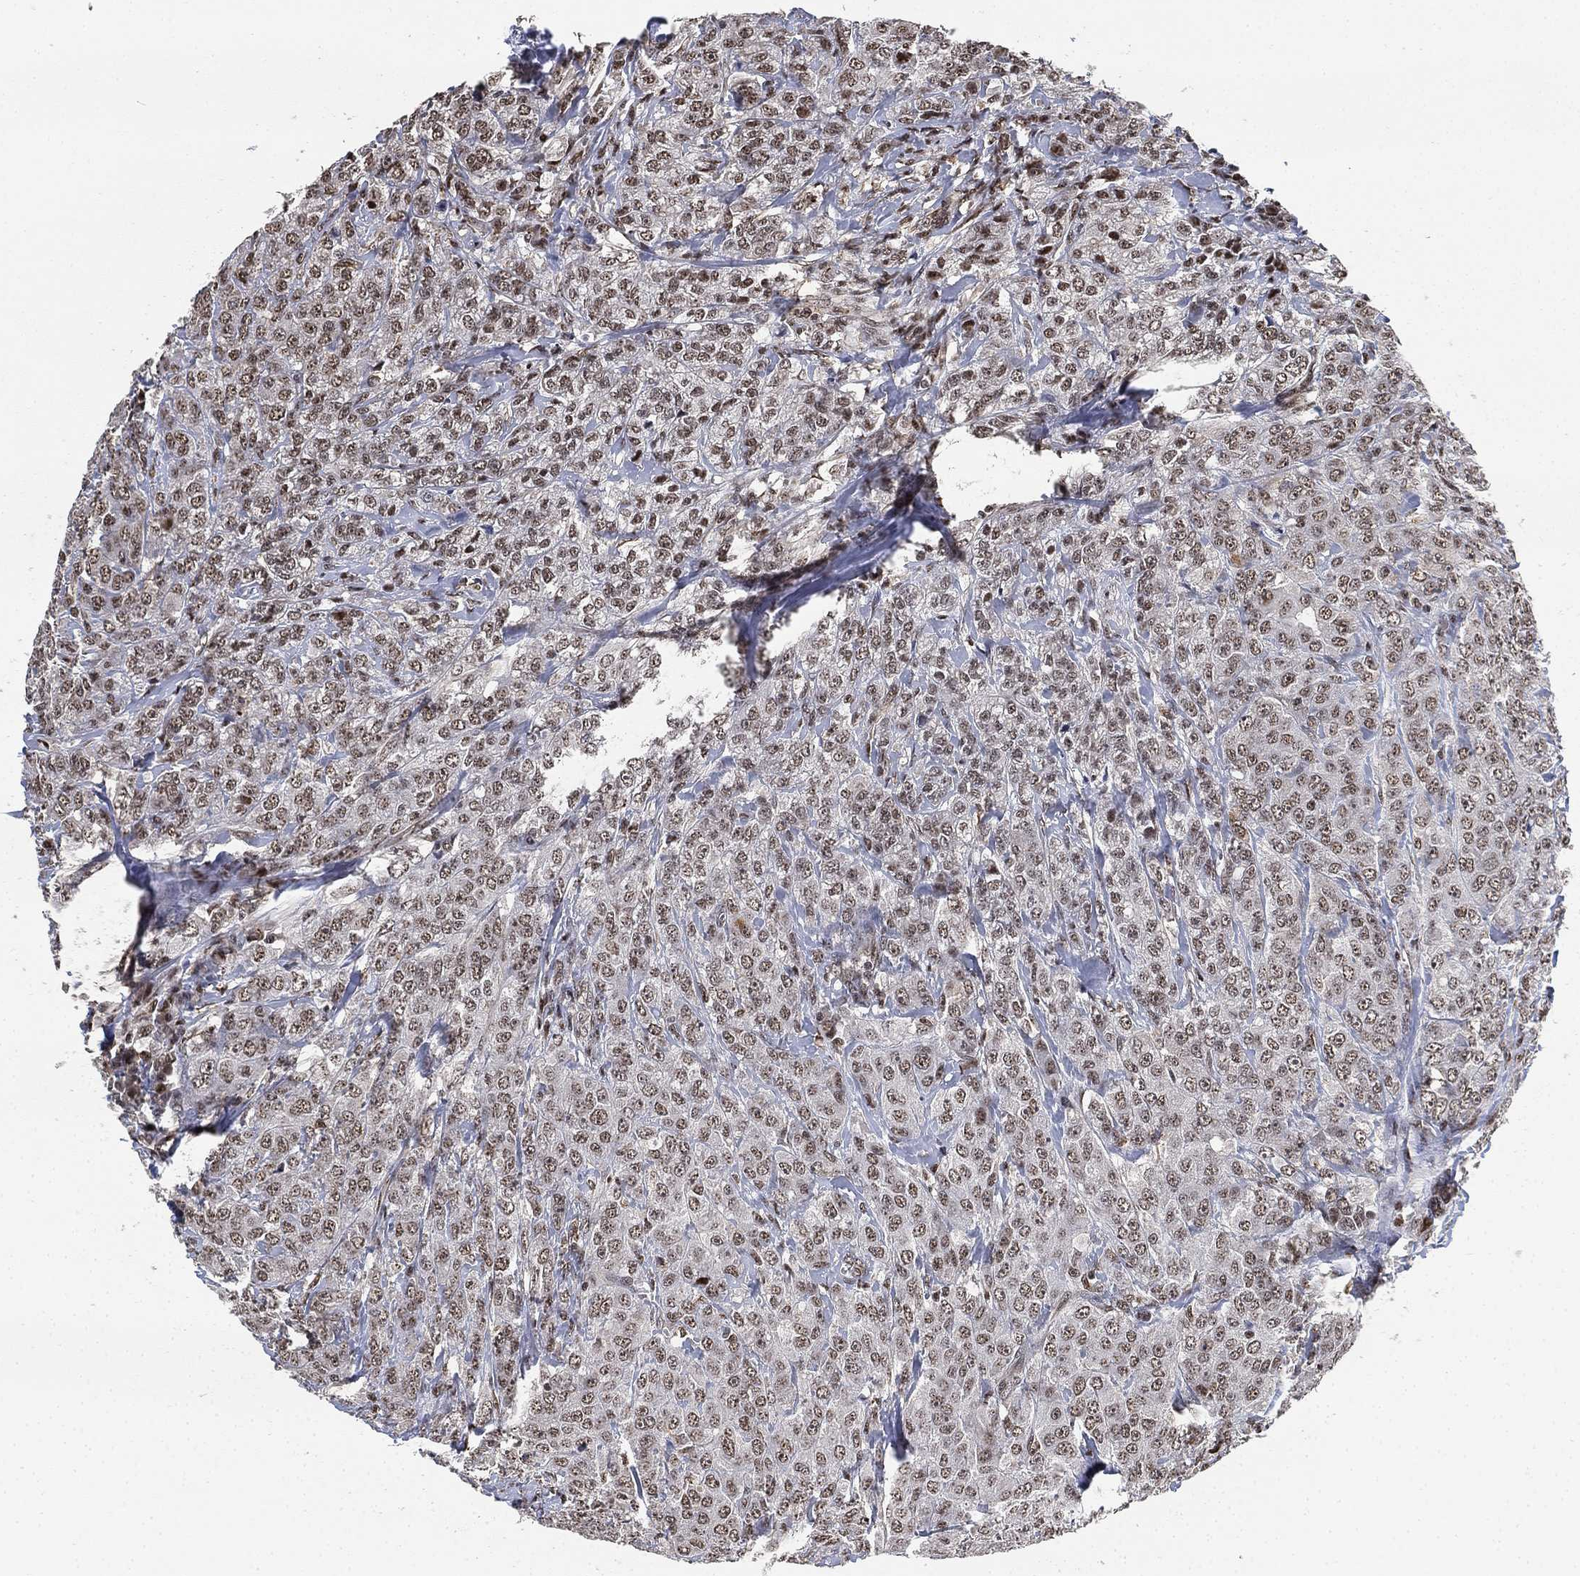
{"staining": {"intensity": "moderate", "quantity": "25%-75%", "location": "nuclear"}, "tissue": "breast cancer", "cell_type": "Tumor cells", "image_type": "cancer", "snomed": [{"axis": "morphology", "description": "Duct carcinoma"}, {"axis": "topography", "description": "Breast"}], "caption": "Breast cancer (infiltrating ductal carcinoma) stained with immunohistochemistry (IHC) reveals moderate nuclear staining in approximately 25%-75% of tumor cells.", "gene": "ZSCAN30", "patient": {"sex": "female", "age": 43}}